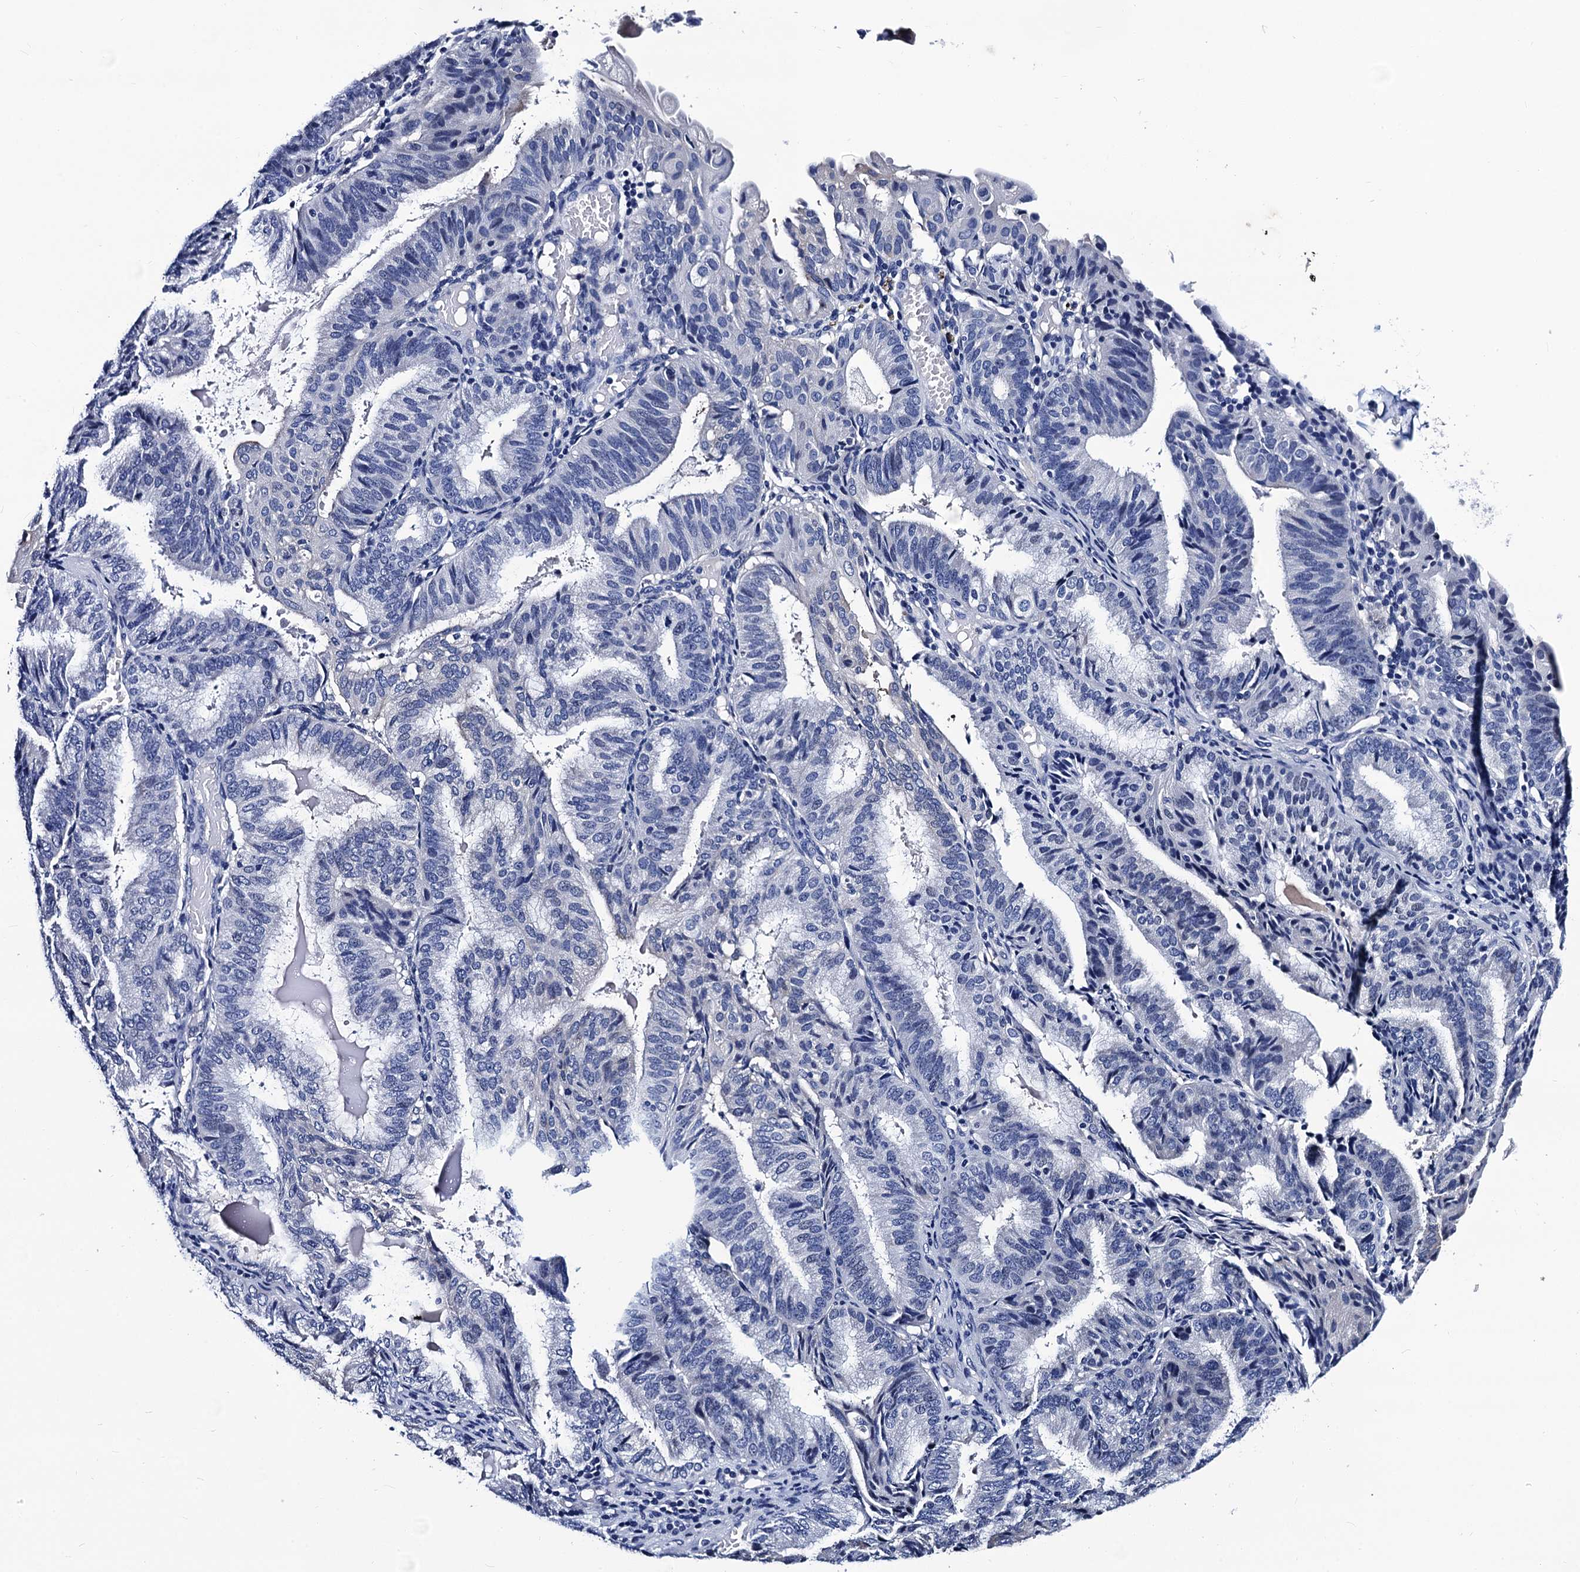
{"staining": {"intensity": "negative", "quantity": "none", "location": "none"}, "tissue": "endometrial cancer", "cell_type": "Tumor cells", "image_type": "cancer", "snomed": [{"axis": "morphology", "description": "Adenocarcinoma, NOS"}, {"axis": "topography", "description": "Endometrium"}], "caption": "There is no significant positivity in tumor cells of endometrial cancer (adenocarcinoma).", "gene": "LRRC30", "patient": {"sex": "female", "age": 49}}